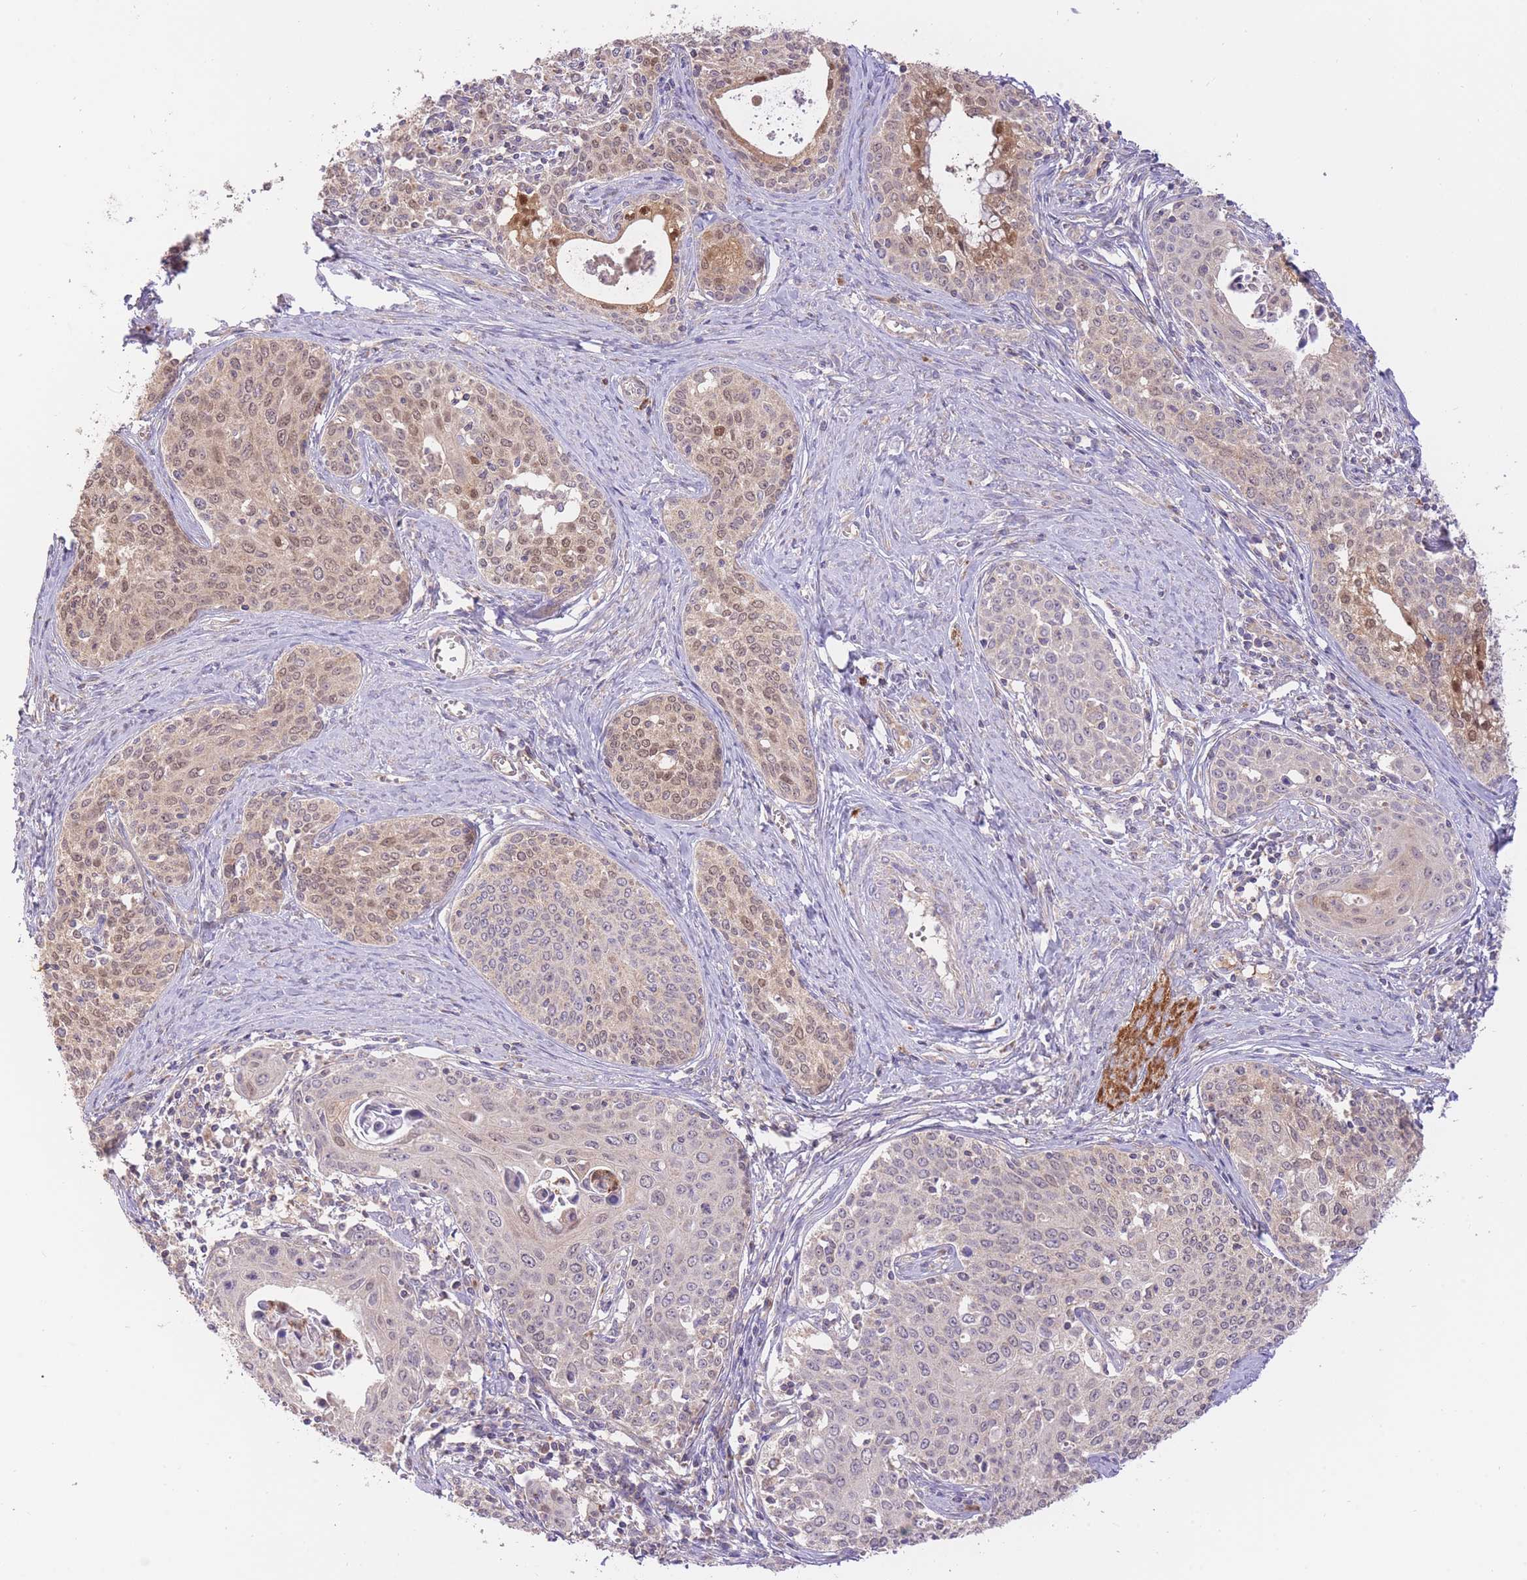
{"staining": {"intensity": "weak", "quantity": "25%-75%", "location": "cytoplasmic/membranous,nuclear"}, "tissue": "cervical cancer", "cell_type": "Tumor cells", "image_type": "cancer", "snomed": [{"axis": "morphology", "description": "Squamous cell carcinoma, NOS"}, {"axis": "morphology", "description": "Adenocarcinoma, NOS"}, {"axis": "topography", "description": "Cervix"}], "caption": "Protein staining of cervical cancer tissue demonstrates weak cytoplasmic/membranous and nuclear expression in approximately 25%-75% of tumor cells. Using DAB (brown) and hematoxylin (blue) stains, captured at high magnification using brightfield microscopy.", "gene": "PREP", "patient": {"sex": "female", "age": 52}}